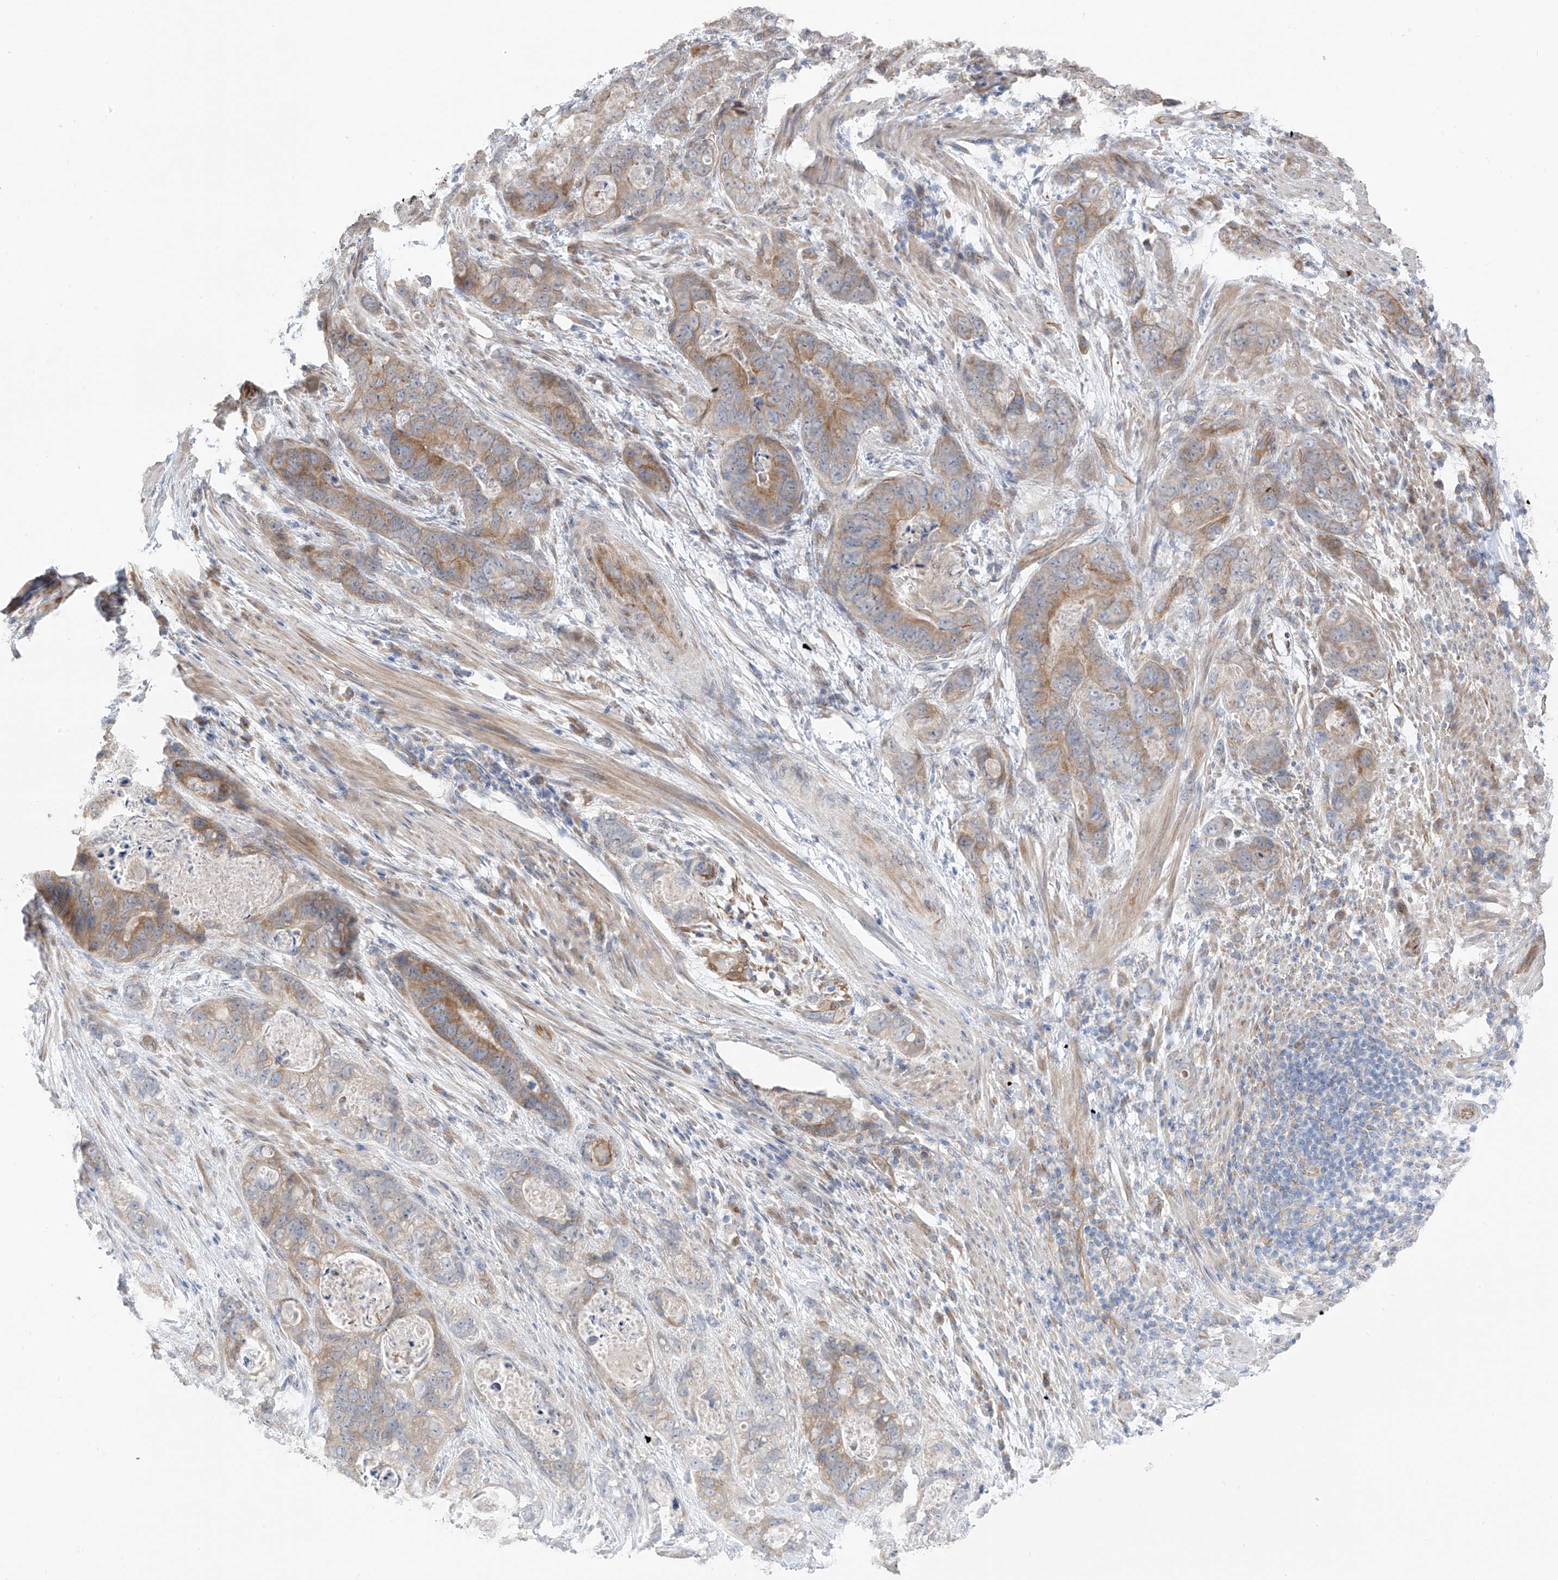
{"staining": {"intensity": "moderate", "quantity": ">75%", "location": "cytoplasmic/membranous"}, "tissue": "stomach cancer", "cell_type": "Tumor cells", "image_type": "cancer", "snomed": [{"axis": "morphology", "description": "Adenocarcinoma, NOS"}, {"axis": "topography", "description": "Stomach"}], "caption": "Immunohistochemical staining of adenocarcinoma (stomach) reveals moderate cytoplasmic/membranous protein expression in approximately >75% of tumor cells.", "gene": "NALCN", "patient": {"sex": "female", "age": 89}}